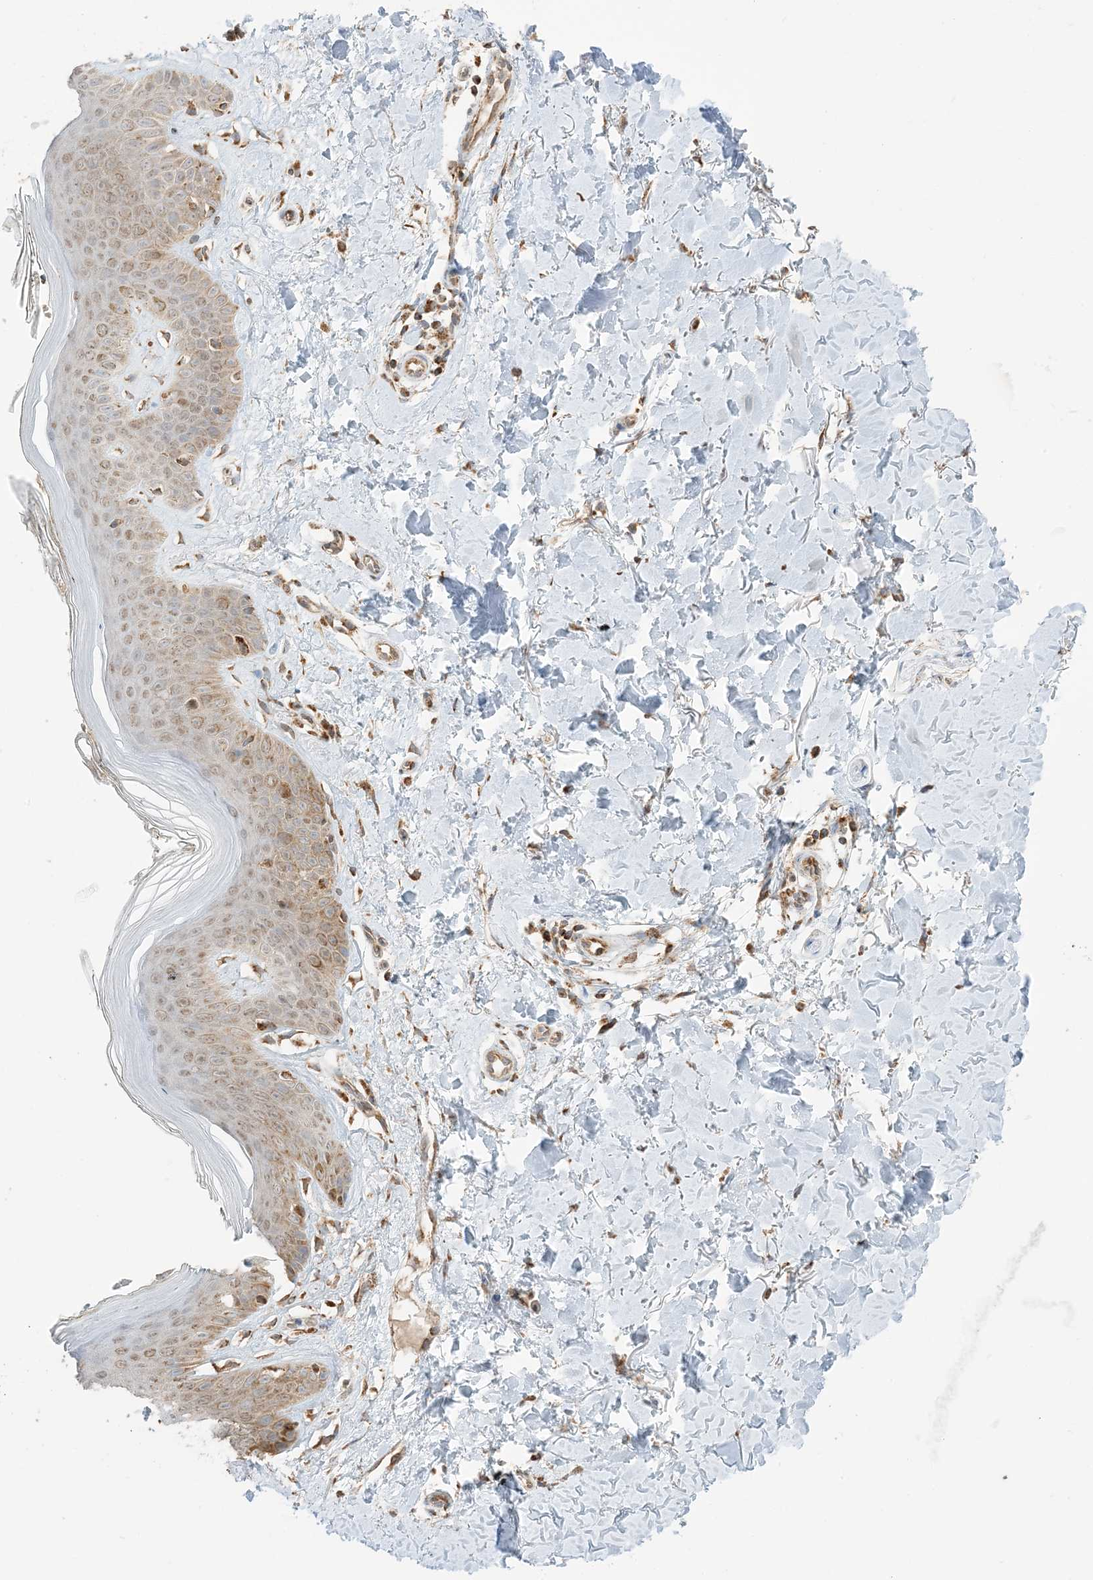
{"staining": {"intensity": "moderate", "quantity": ">75%", "location": "cytoplasmic/membranous"}, "tissue": "skin", "cell_type": "Fibroblasts", "image_type": "normal", "snomed": [{"axis": "morphology", "description": "Normal tissue, NOS"}, {"axis": "topography", "description": "Skin"}], "caption": "A brown stain labels moderate cytoplasmic/membranous positivity of a protein in fibroblasts of unremarkable skin. The staining was performed using DAB (3,3'-diaminobenzidine), with brown indicating positive protein expression. Nuclei are stained blue with hematoxylin.", "gene": "N4BP3", "patient": {"sex": "female", "age": 64}}